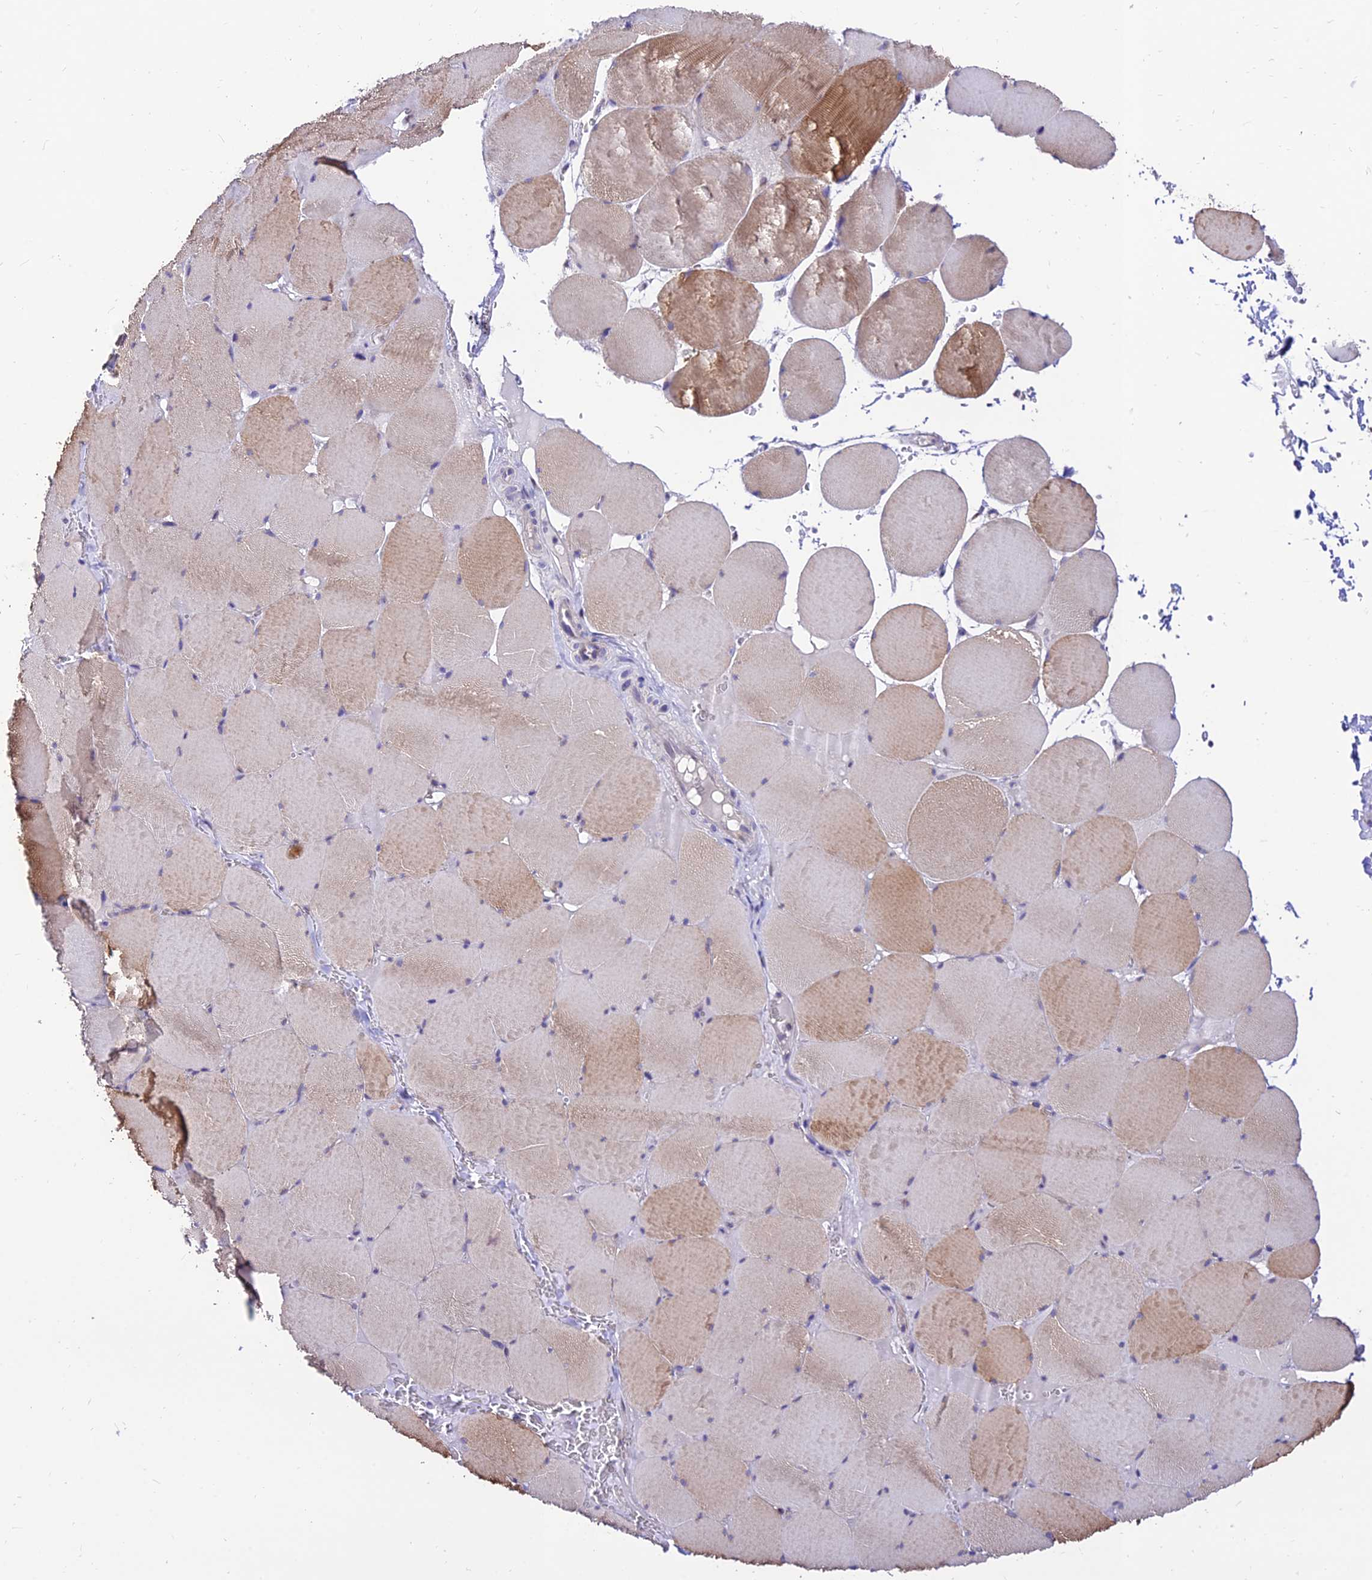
{"staining": {"intensity": "moderate", "quantity": "<25%", "location": "cytoplasmic/membranous"}, "tissue": "skeletal muscle", "cell_type": "Myocytes", "image_type": "normal", "snomed": [{"axis": "morphology", "description": "Normal tissue, NOS"}, {"axis": "topography", "description": "Skeletal muscle"}, {"axis": "topography", "description": "Head-Neck"}], "caption": "Skeletal muscle stained with DAB (3,3'-diaminobenzidine) IHC displays low levels of moderate cytoplasmic/membranous positivity in about <25% of myocytes.", "gene": "C6orf132", "patient": {"sex": "male", "age": 66}}